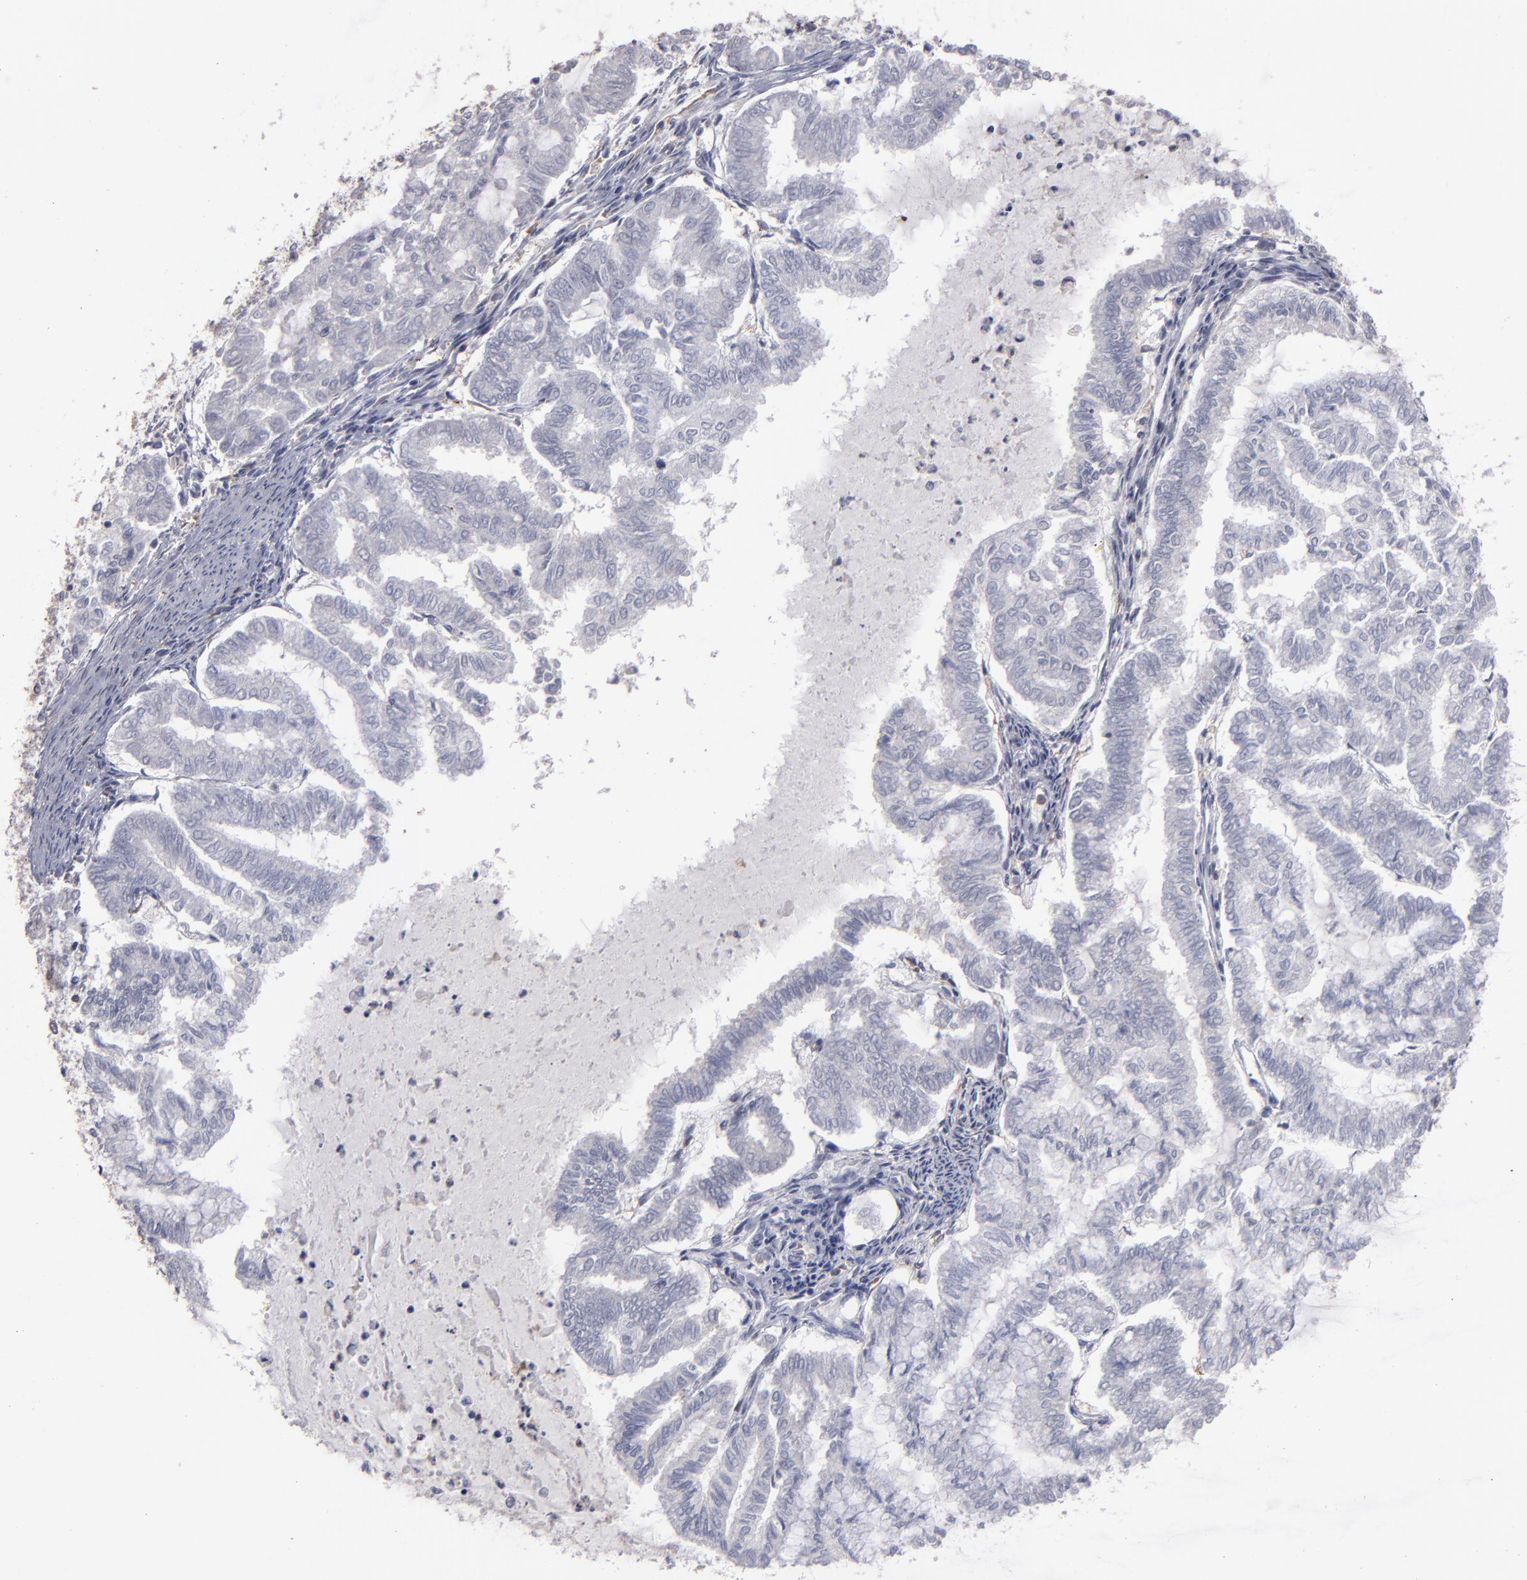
{"staining": {"intensity": "negative", "quantity": "none", "location": "none"}, "tissue": "endometrial cancer", "cell_type": "Tumor cells", "image_type": "cancer", "snomed": [{"axis": "morphology", "description": "Adenocarcinoma, NOS"}, {"axis": "topography", "description": "Endometrium"}], "caption": "Immunohistochemistry (IHC) image of neoplastic tissue: adenocarcinoma (endometrial) stained with DAB shows no significant protein staining in tumor cells.", "gene": "SEMA3G", "patient": {"sex": "female", "age": 79}}